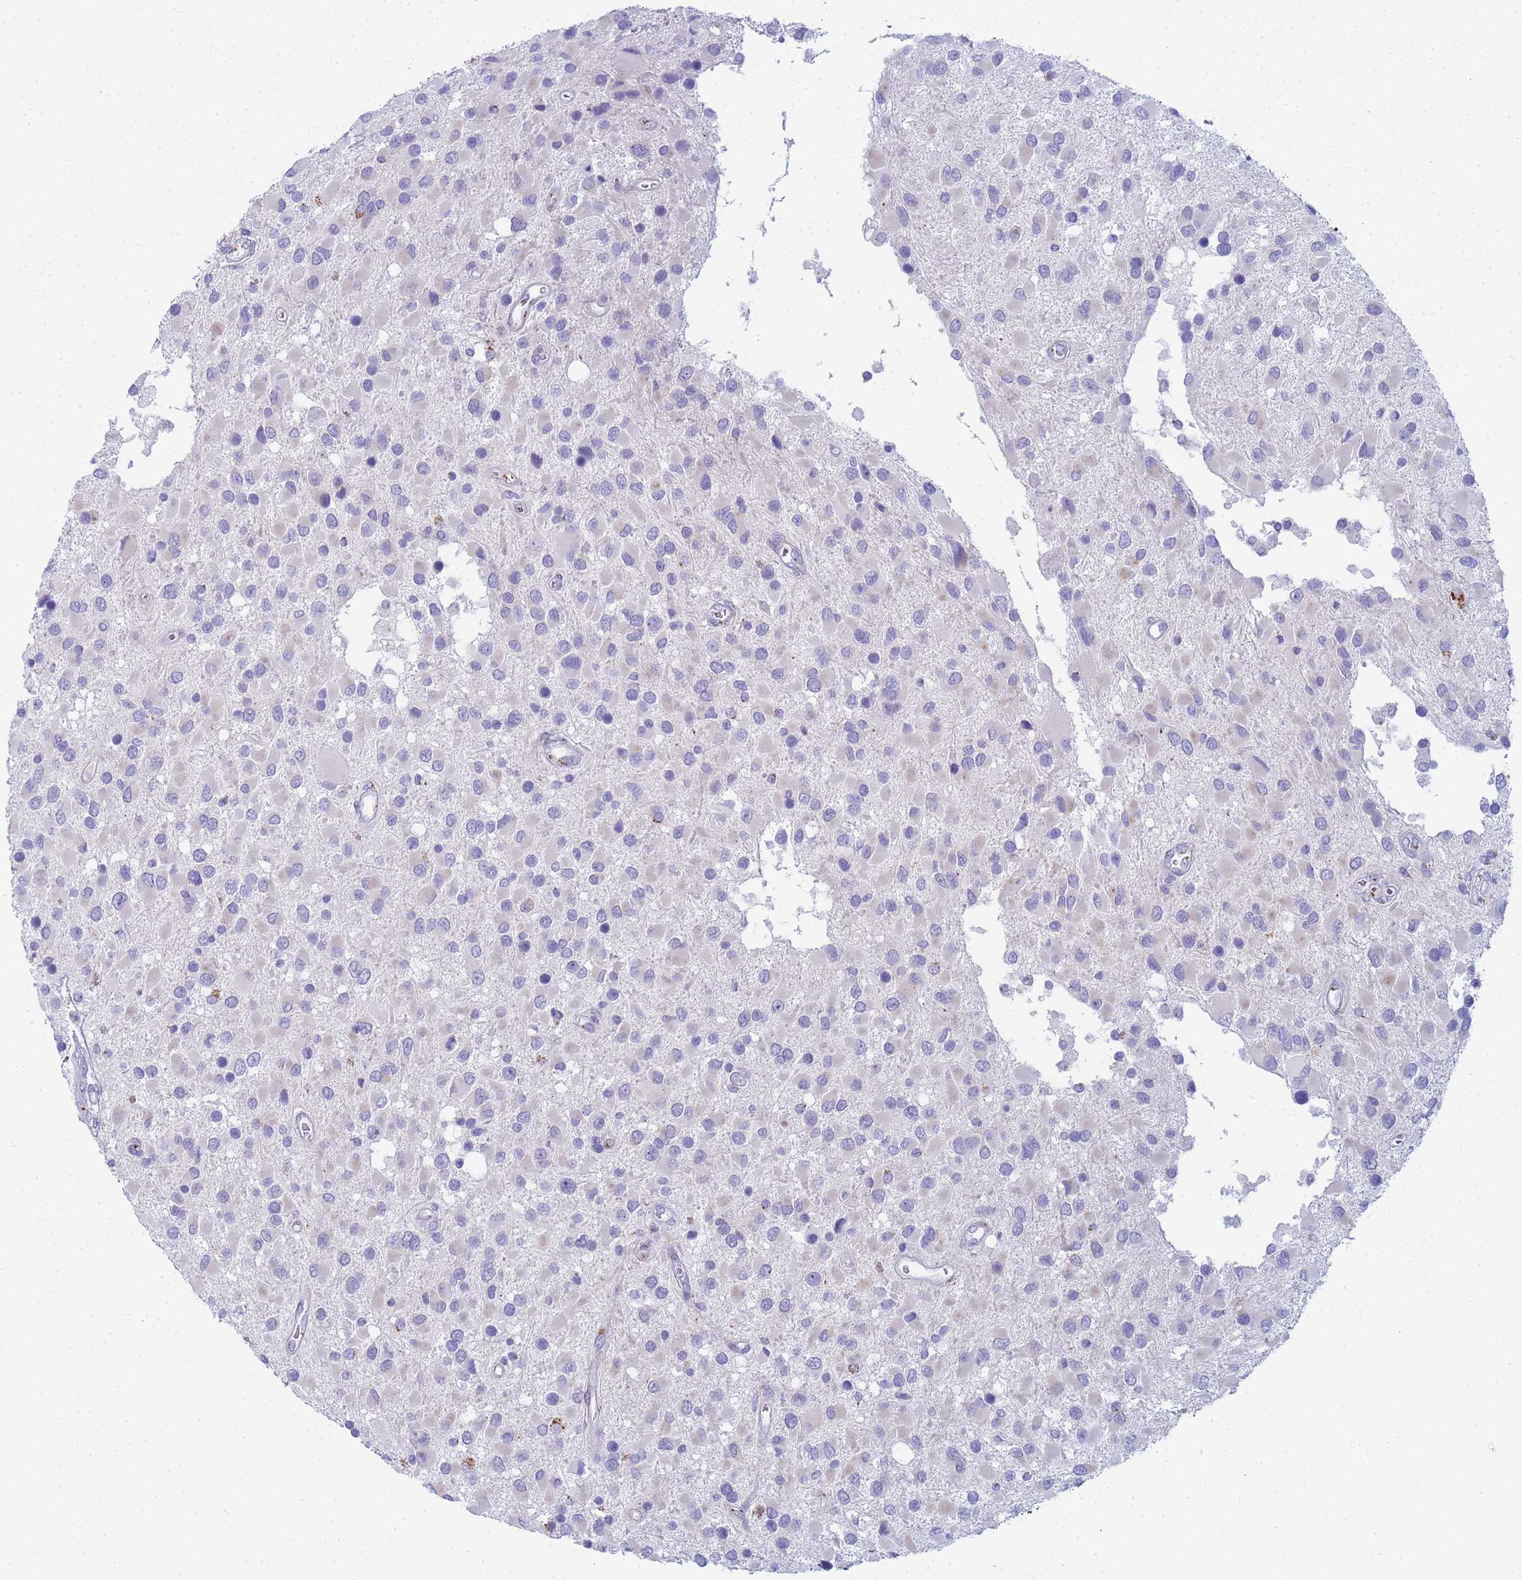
{"staining": {"intensity": "negative", "quantity": "none", "location": "none"}, "tissue": "glioma", "cell_type": "Tumor cells", "image_type": "cancer", "snomed": [{"axis": "morphology", "description": "Glioma, malignant, High grade"}, {"axis": "topography", "description": "Brain"}], "caption": "Tumor cells show no significant protein expression in malignant high-grade glioma.", "gene": "CR1", "patient": {"sex": "male", "age": 53}}